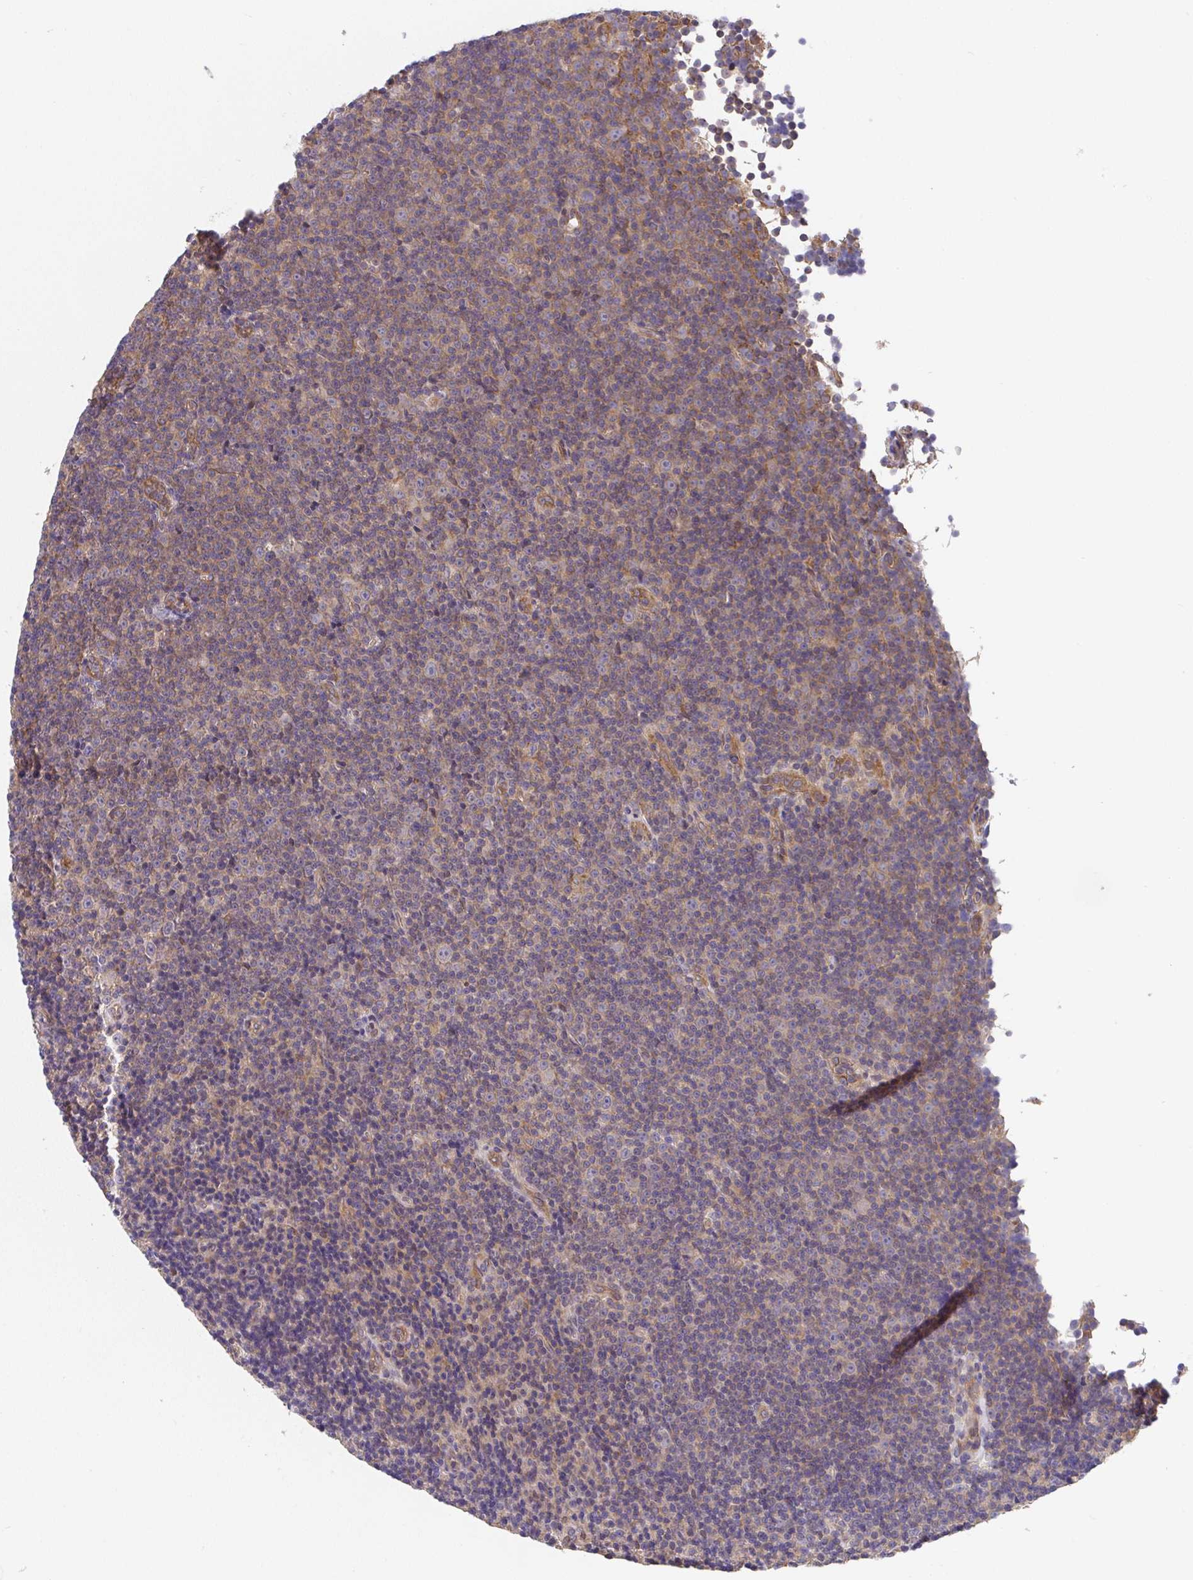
{"staining": {"intensity": "weak", "quantity": ">75%", "location": "cytoplasmic/membranous"}, "tissue": "lymphoma", "cell_type": "Tumor cells", "image_type": "cancer", "snomed": [{"axis": "morphology", "description": "Malignant lymphoma, non-Hodgkin's type, Low grade"}, {"axis": "topography", "description": "Lymph node"}], "caption": "Lymphoma stained for a protein (brown) shows weak cytoplasmic/membranous positive staining in about >75% of tumor cells.", "gene": "ZNF696", "patient": {"sex": "female", "age": 67}}